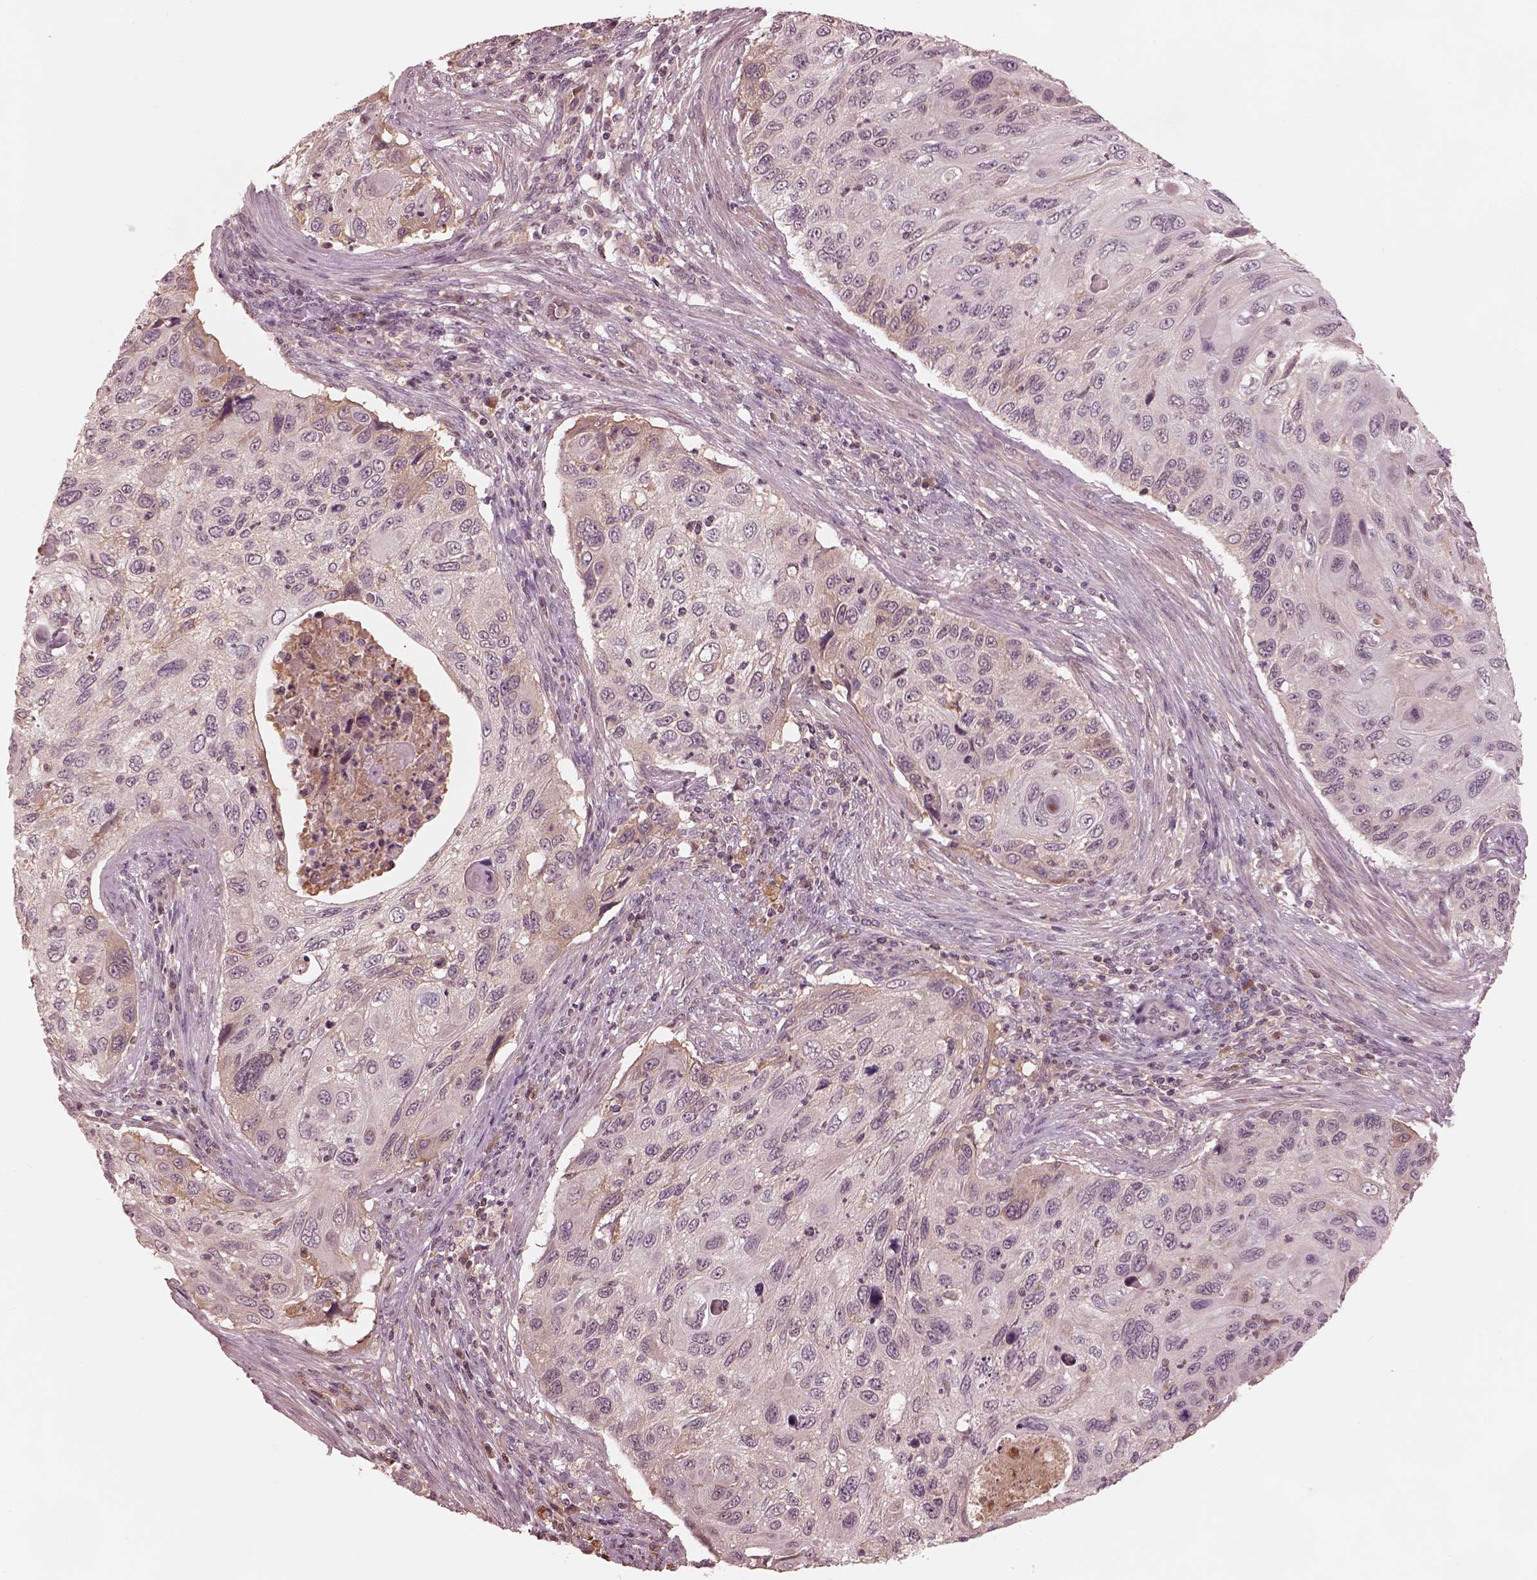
{"staining": {"intensity": "negative", "quantity": "none", "location": "none"}, "tissue": "cervical cancer", "cell_type": "Tumor cells", "image_type": "cancer", "snomed": [{"axis": "morphology", "description": "Squamous cell carcinoma, NOS"}, {"axis": "topography", "description": "Cervix"}], "caption": "An immunohistochemistry micrograph of cervical cancer is shown. There is no staining in tumor cells of cervical cancer.", "gene": "TF", "patient": {"sex": "female", "age": 70}}